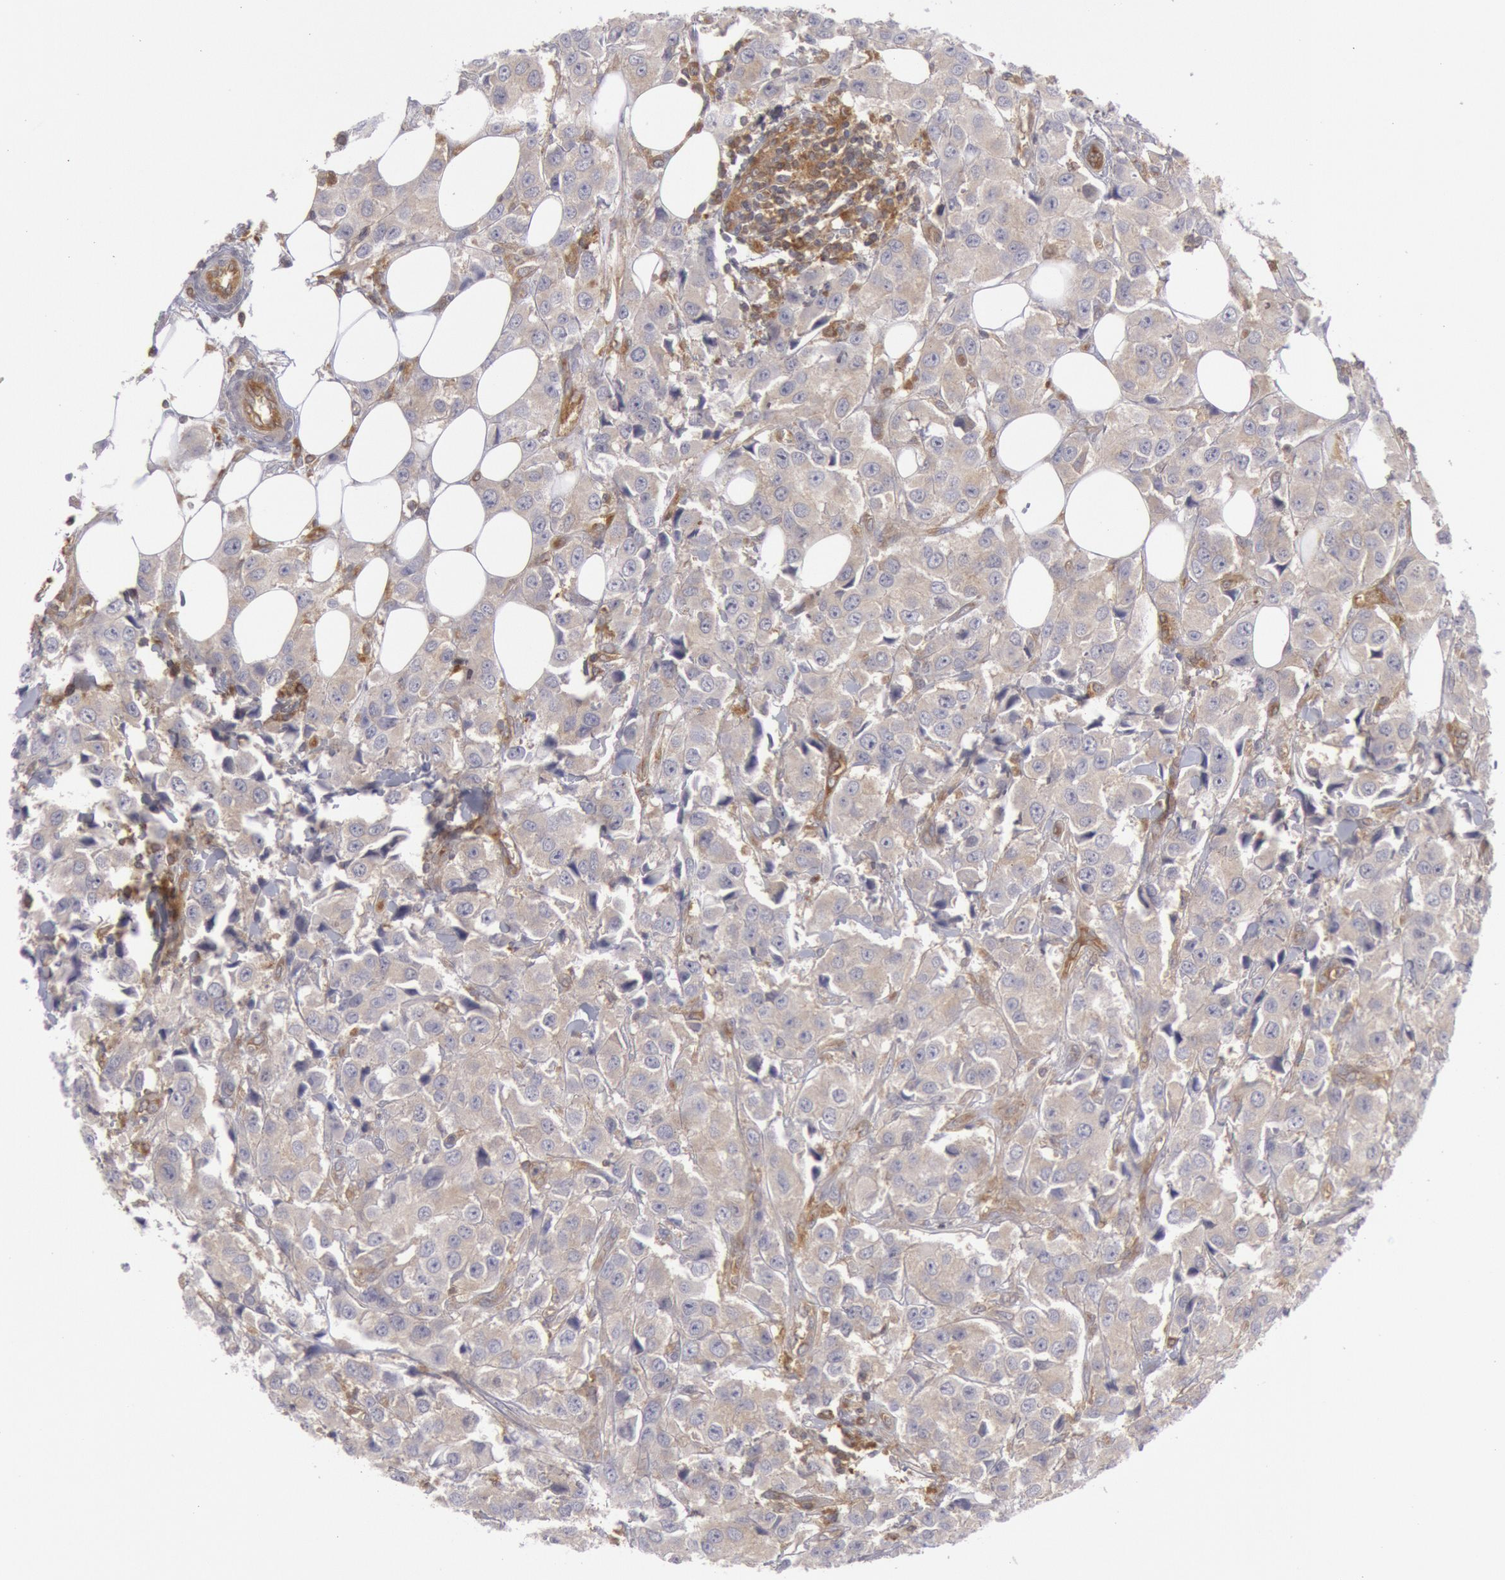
{"staining": {"intensity": "weak", "quantity": ">75%", "location": "cytoplasmic/membranous"}, "tissue": "breast cancer", "cell_type": "Tumor cells", "image_type": "cancer", "snomed": [{"axis": "morphology", "description": "Duct carcinoma"}, {"axis": "topography", "description": "Breast"}], "caption": "Infiltrating ductal carcinoma (breast) tissue demonstrates weak cytoplasmic/membranous positivity in approximately >75% of tumor cells", "gene": "IKBKB", "patient": {"sex": "female", "age": 58}}